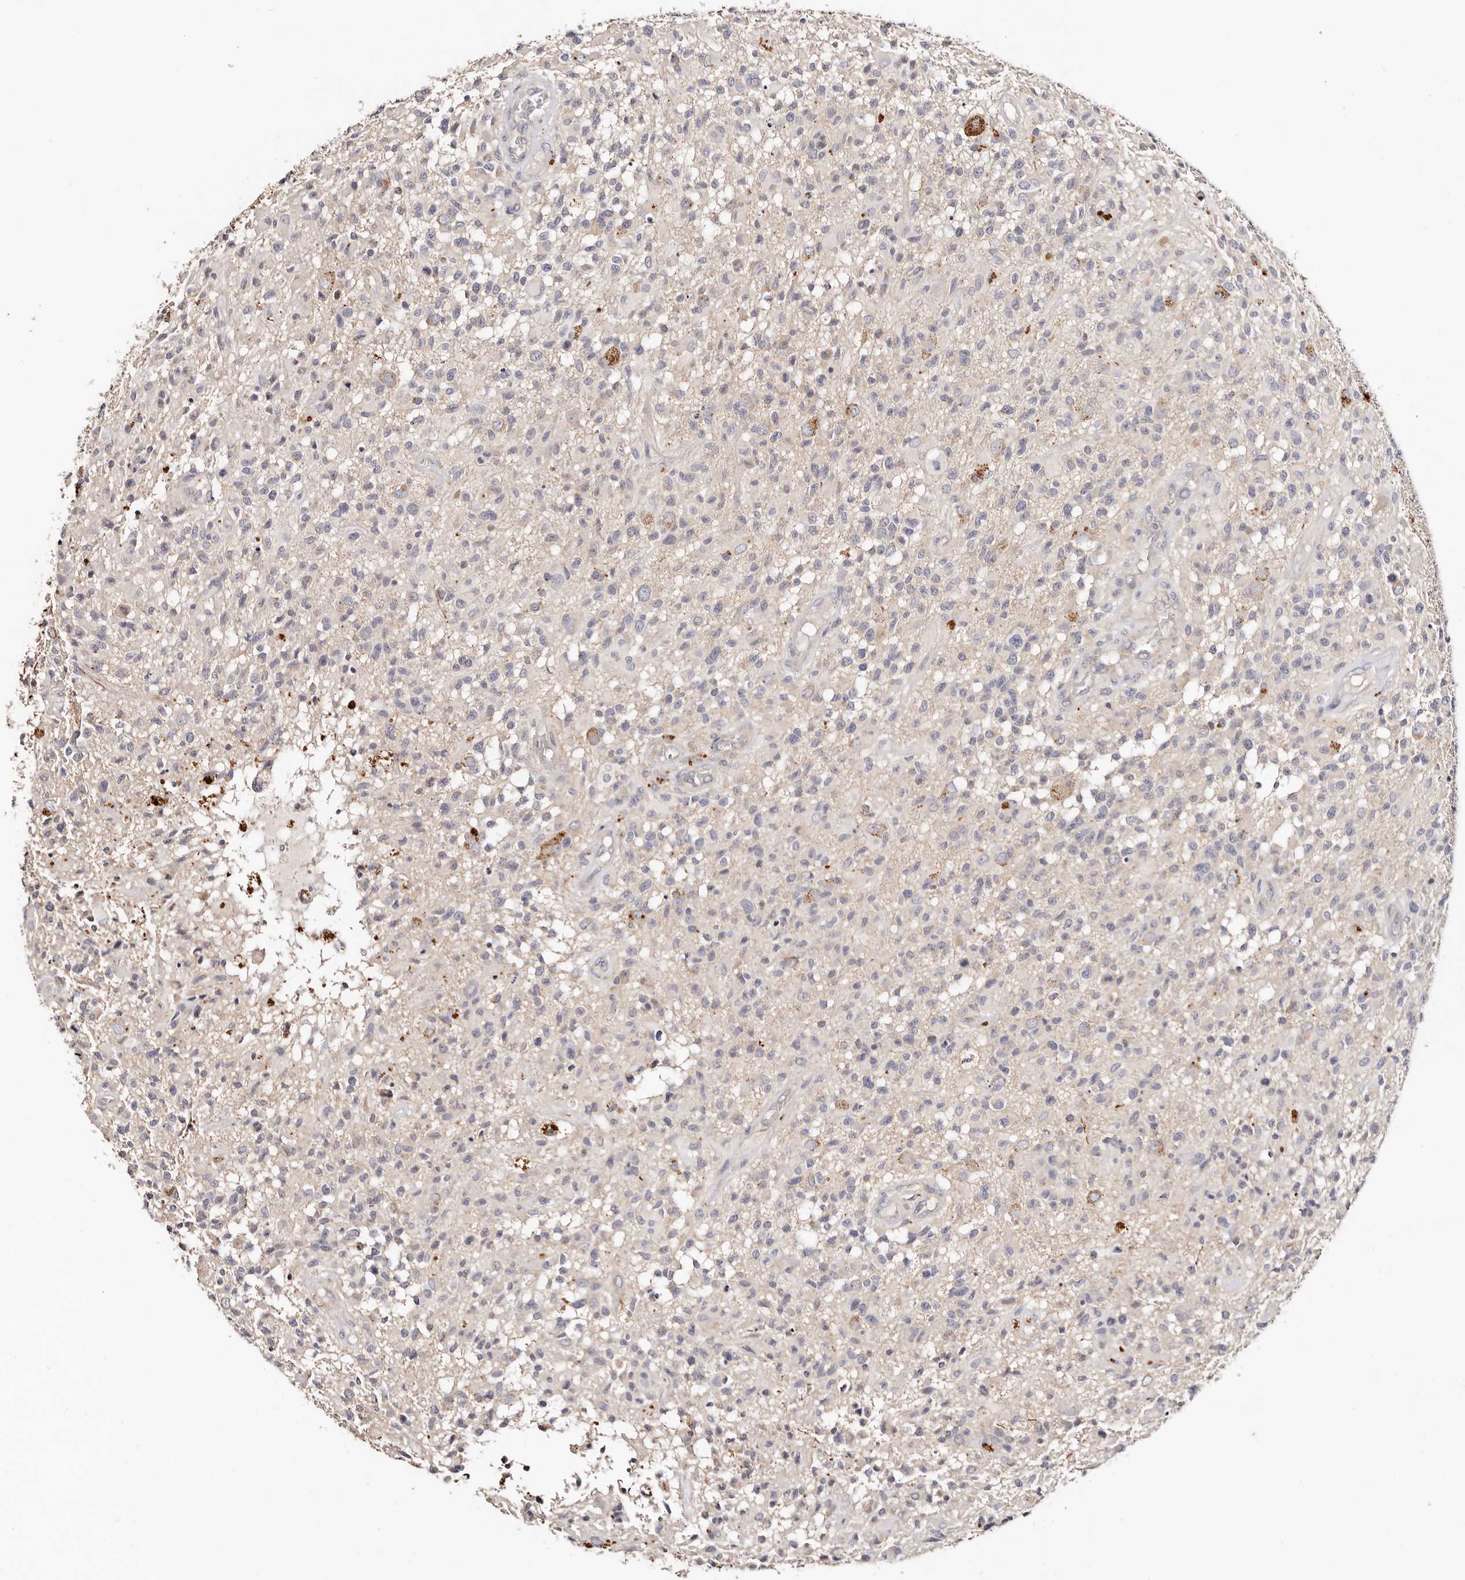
{"staining": {"intensity": "negative", "quantity": "none", "location": "none"}, "tissue": "glioma", "cell_type": "Tumor cells", "image_type": "cancer", "snomed": [{"axis": "morphology", "description": "Glioma, malignant, High grade"}, {"axis": "morphology", "description": "Glioblastoma, NOS"}, {"axis": "topography", "description": "Brain"}], "caption": "This is an immunohistochemistry image of human glioma. There is no staining in tumor cells.", "gene": "VIPAS39", "patient": {"sex": "male", "age": 60}}